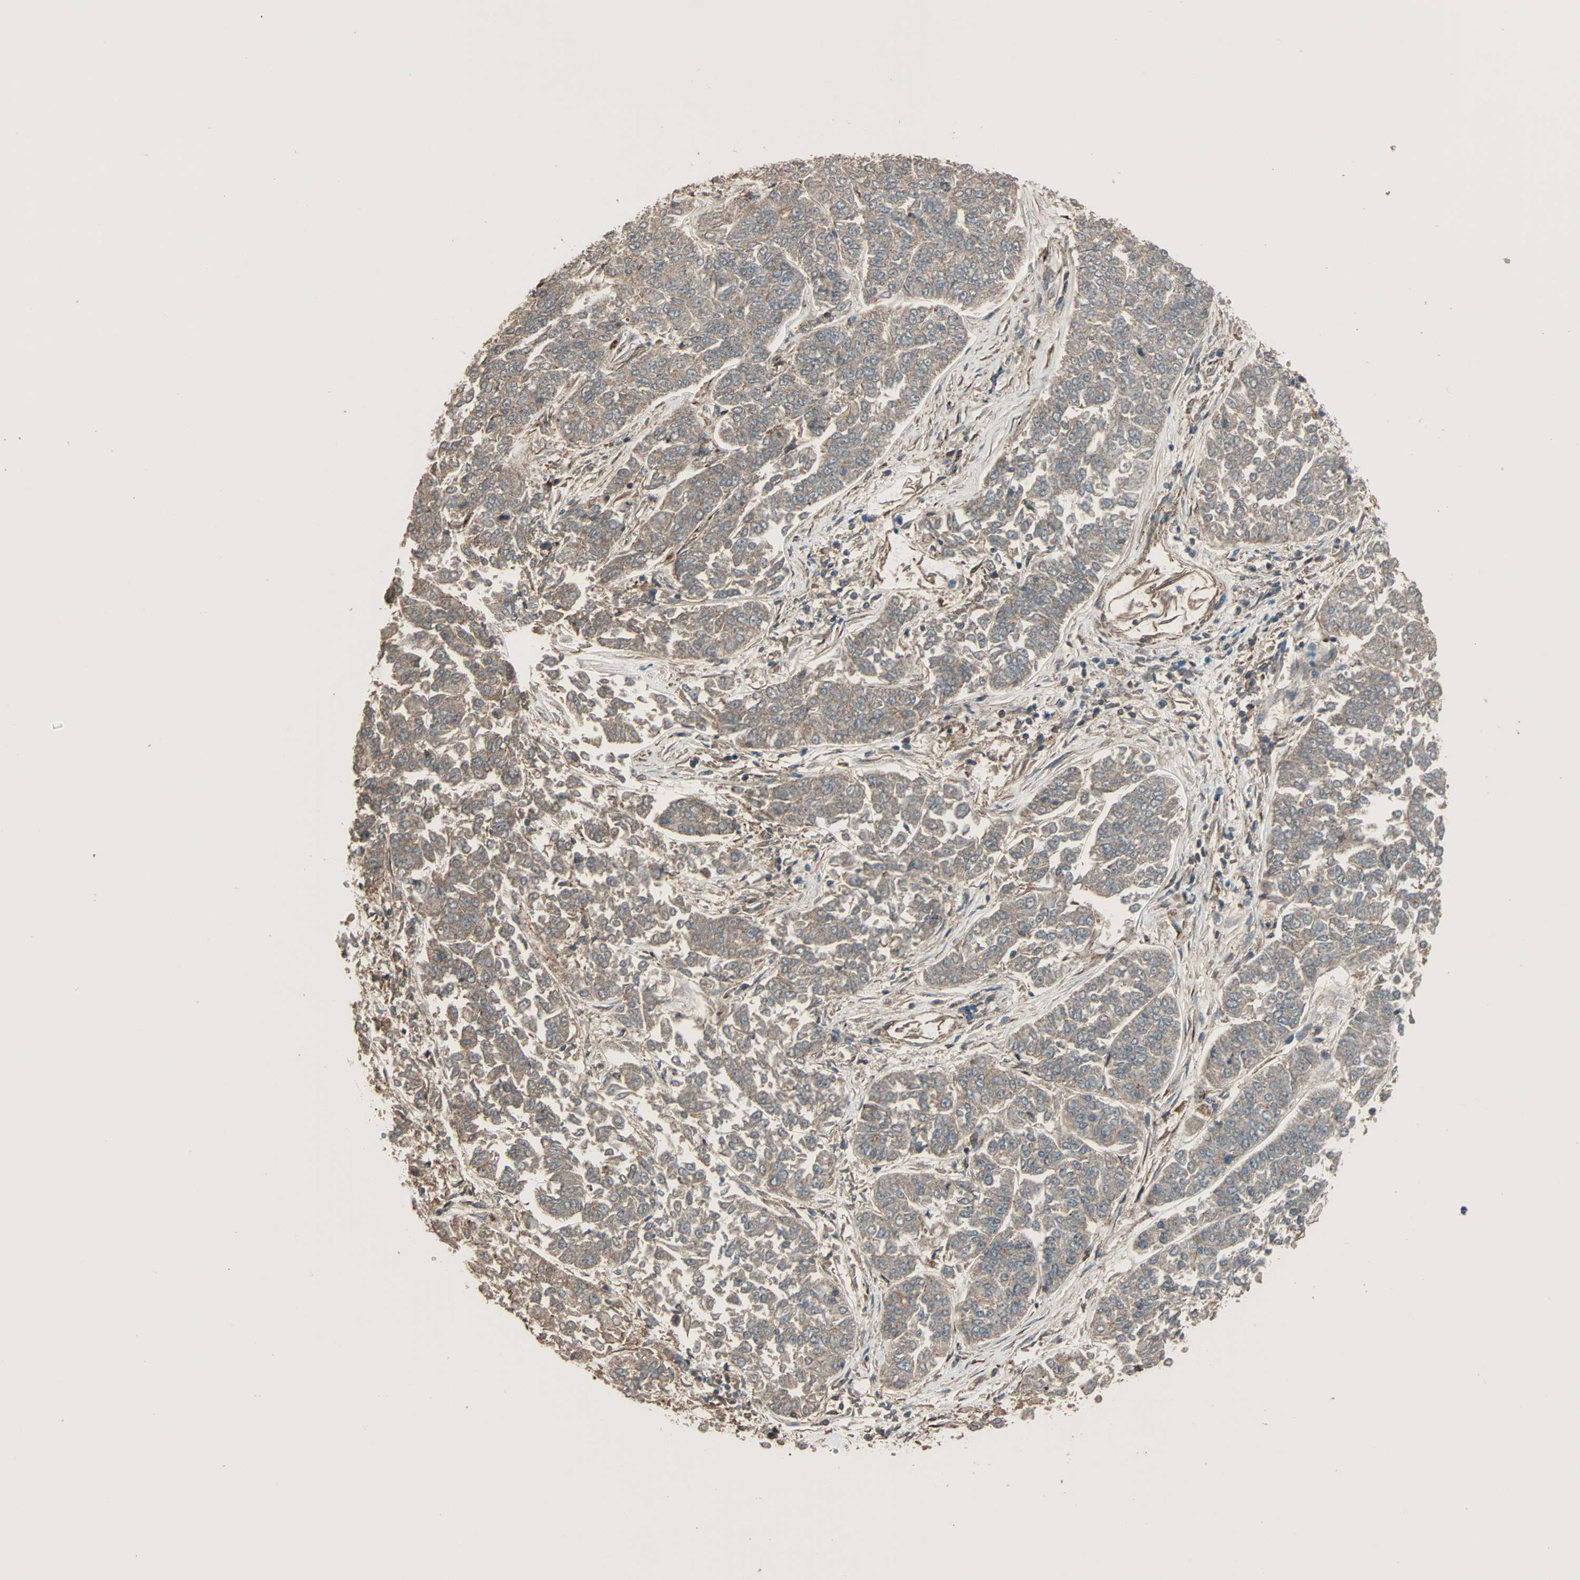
{"staining": {"intensity": "weak", "quantity": ">75%", "location": "cytoplasmic/membranous"}, "tissue": "lung cancer", "cell_type": "Tumor cells", "image_type": "cancer", "snomed": [{"axis": "morphology", "description": "Adenocarcinoma, NOS"}, {"axis": "topography", "description": "Lung"}], "caption": "High-magnification brightfield microscopy of lung adenocarcinoma stained with DAB (3,3'-diaminobenzidine) (brown) and counterstained with hematoxylin (blue). tumor cells exhibit weak cytoplasmic/membranous expression is present in approximately>75% of cells. The staining was performed using DAB (3,3'-diaminobenzidine) to visualize the protein expression in brown, while the nuclei were stained in blue with hematoxylin (Magnification: 20x).", "gene": "MAP3K21", "patient": {"sex": "male", "age": 84}}